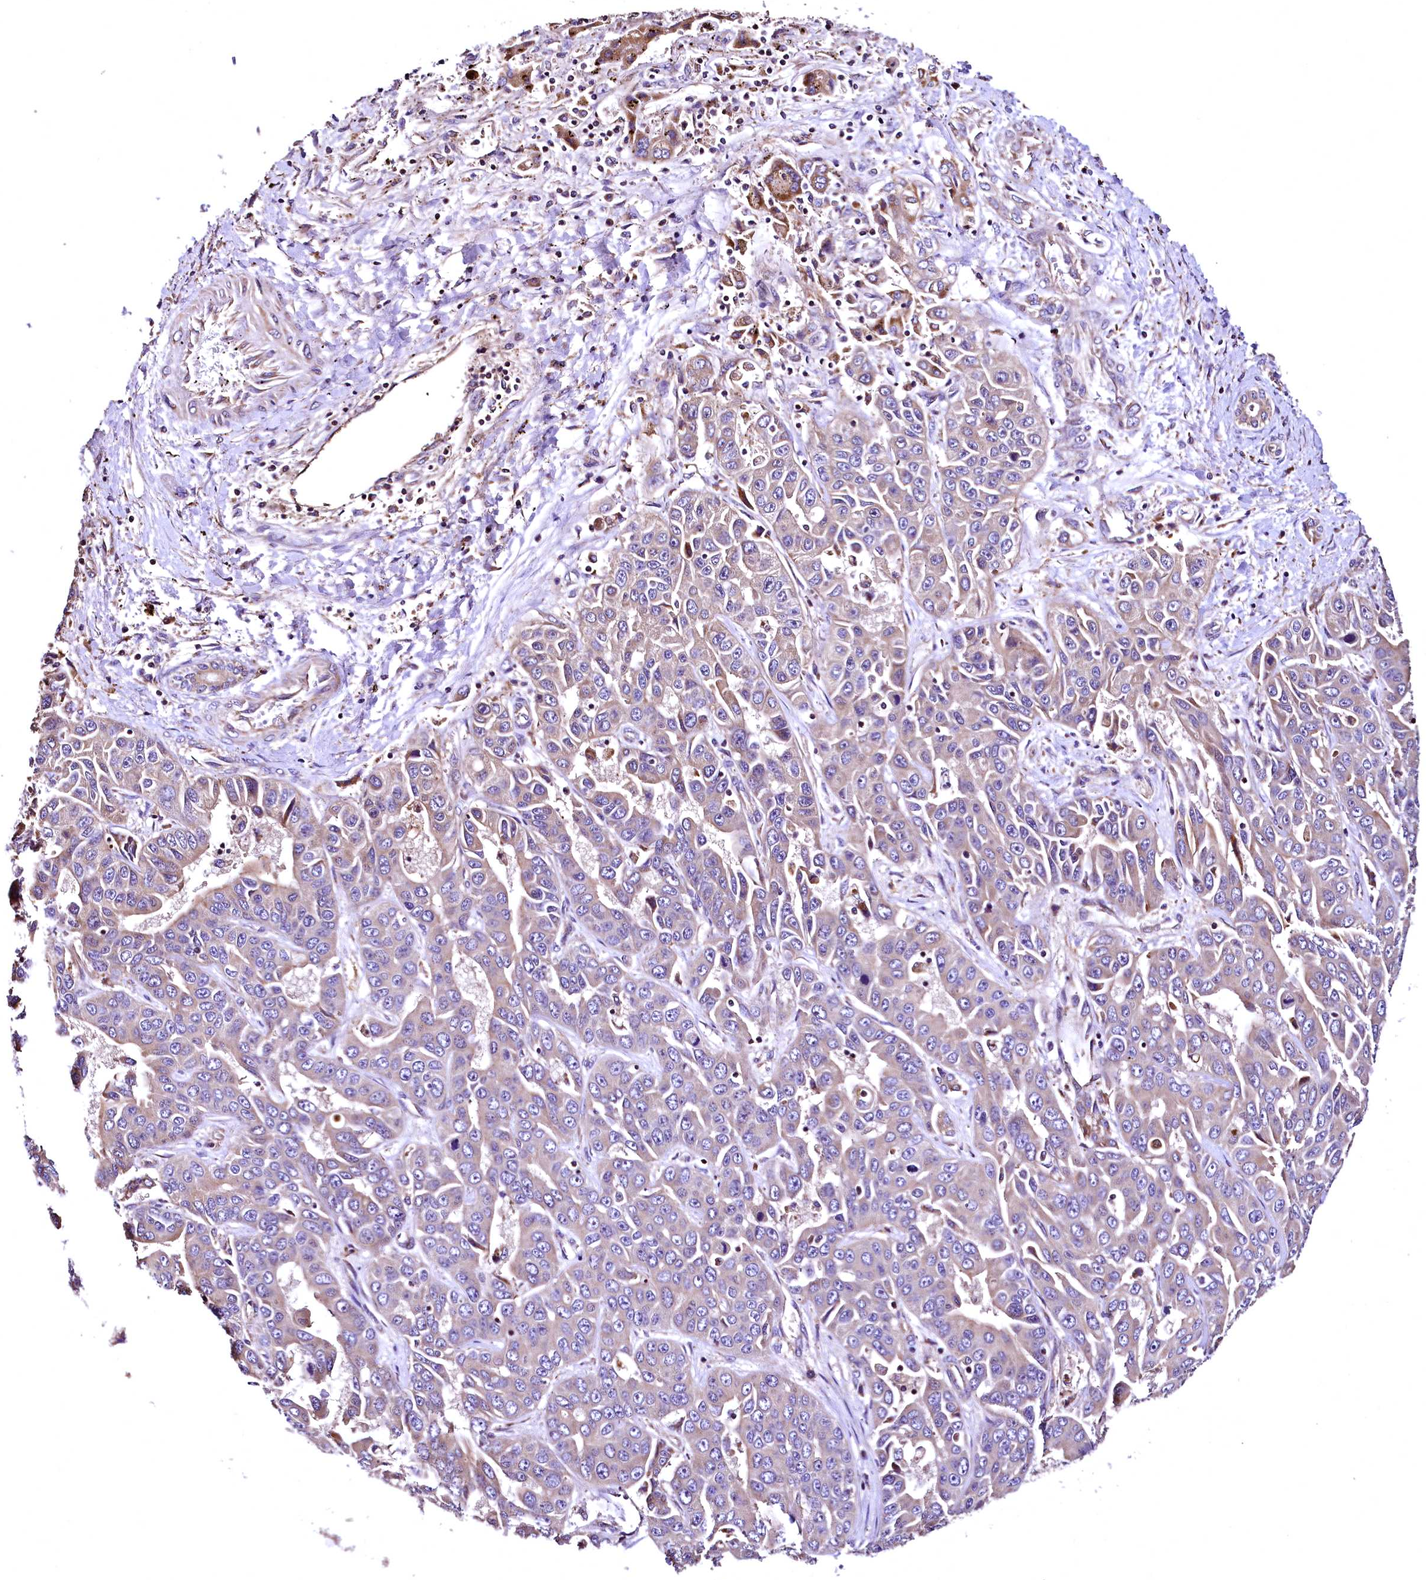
{"staining": {"intensity": "moderate", "quantity": "<25%", "location": "cytoplasmic/membranous"}, "tissue": "liver cancer", "cell_type": "Tumor cells", "image_type": "cancer", "snomed": [{"axis": "morphology", "description": "Cholangiocarcinoma"}, {"axis": "topography", "description": "Liver"}], "caption": "An image of human cholangiocarcinoma (liver) stained for a protein demonstrates moderate cytoplasmic/membranous brown staining in tumor cells.", "gene": "LRSAM1", "patient": {"sex": "female", "age": 52}}